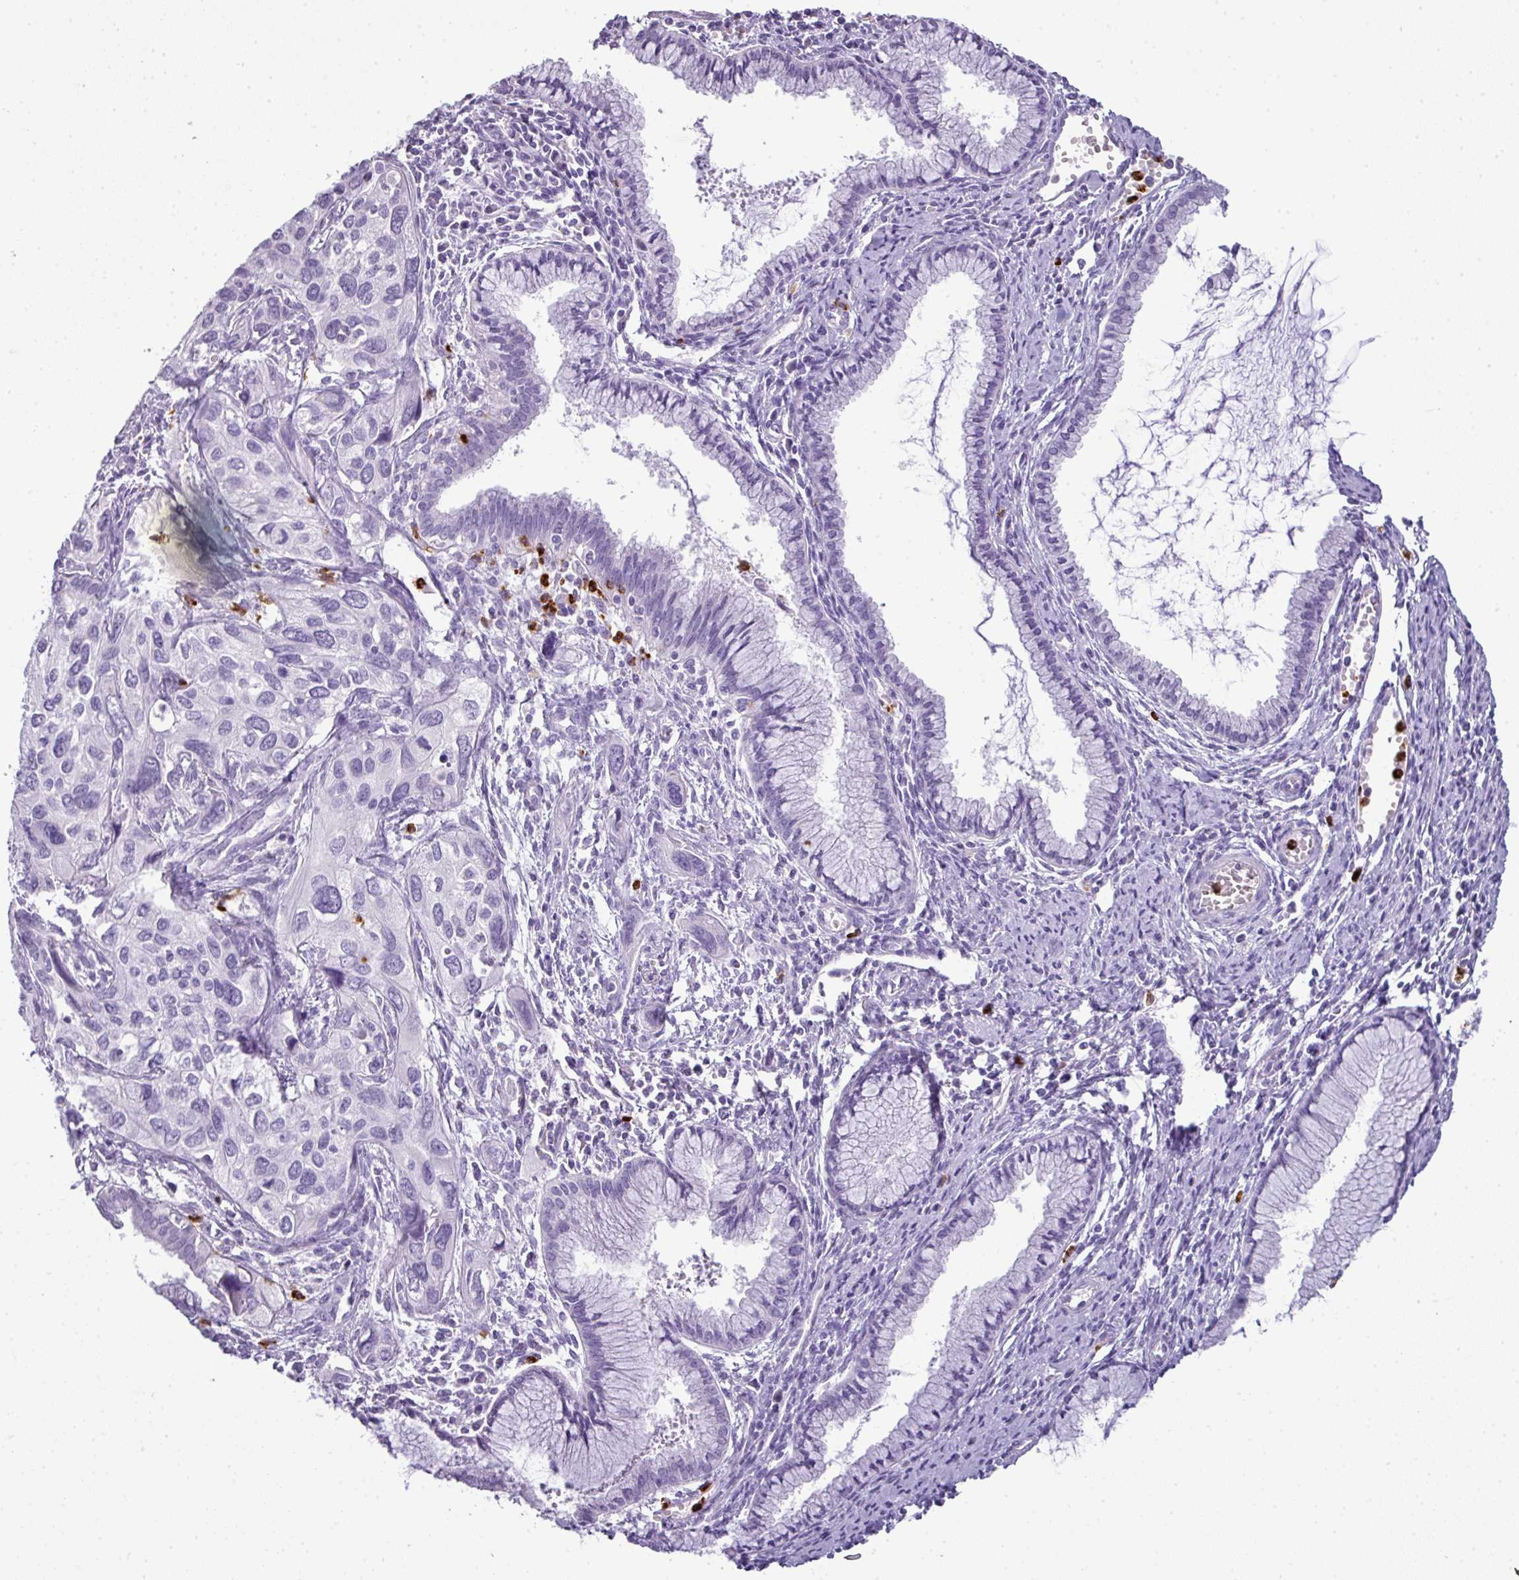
{"staining": {"intensity": "negative", "quantity": "none", "location": "none"}, "tissue": "cervical cancer", "cell_type": "Tumor cells", "image_type": "cancer", "snomed": [{"axis": "morphology", "description": "Squamous cell carcinoma, NOS"}, {"axis": "topography", "description": "Cervix"}], "caption": "This is an immunohistochemistry photomicrograph of cervical squamous cell carcinoma. There is no positivity in tumor cells.", "gene": "CTSG", "patient": {"sex": "female", "age": 55}}